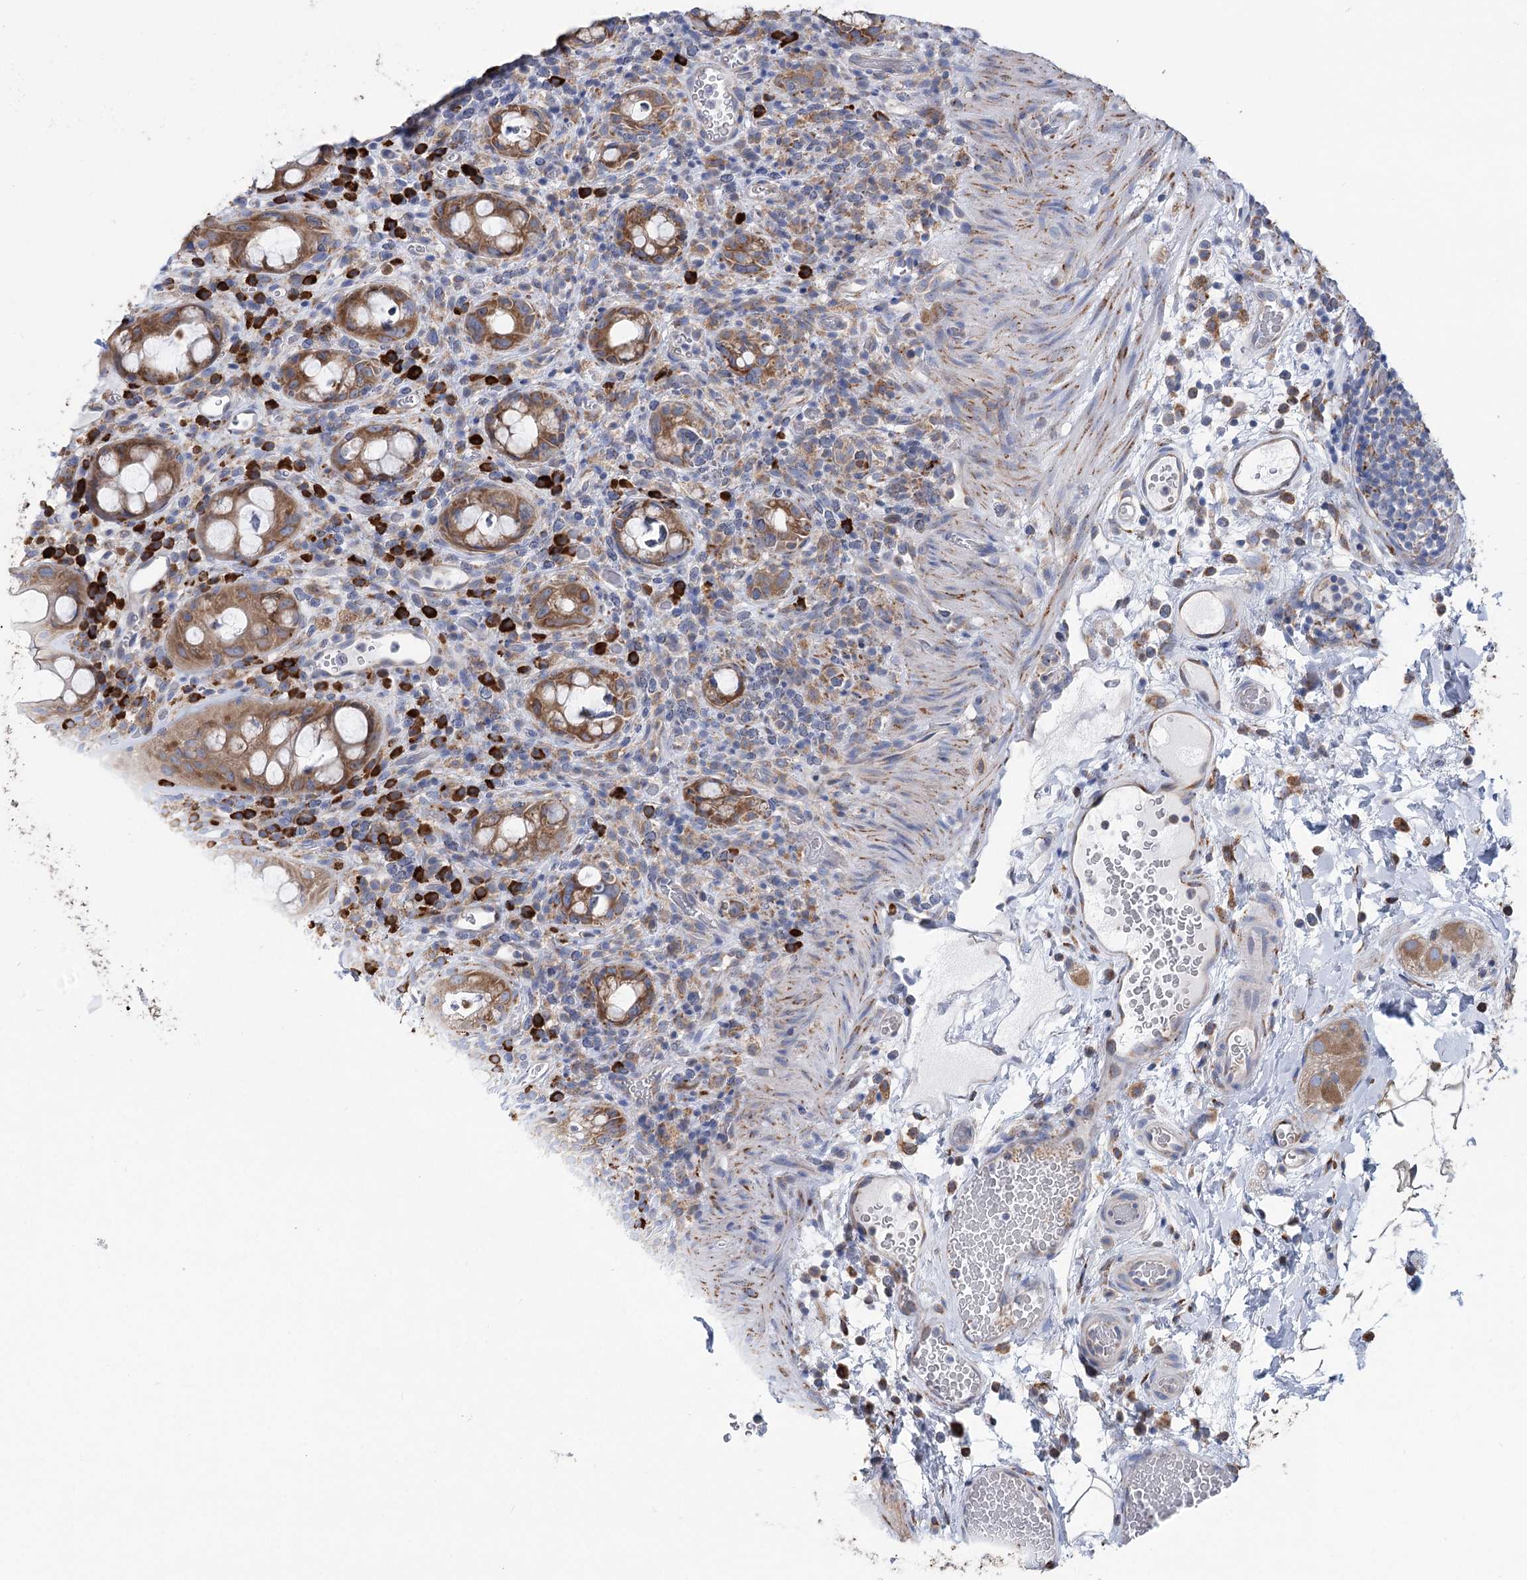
{"staining": {"intensity": "moderate", "quantity": ">75%", "location": "cytoplasmic/membranous"}, "tissue": "rectum", "cell_type": "Glandular cells", "image_type": "normal", "snomed": [{"axis": "morphology", "description": "Normal tissue, NOS"}, {"axis": "topography", "description": "Rectum"}], "caption": "Human rectum stained with a brown dye displays moderate cytoplasmic/membranous positive expression in approximately >75% of glandular cells.", "gene": "METTL24", "patient": {"sex": "female", "age": 57}}